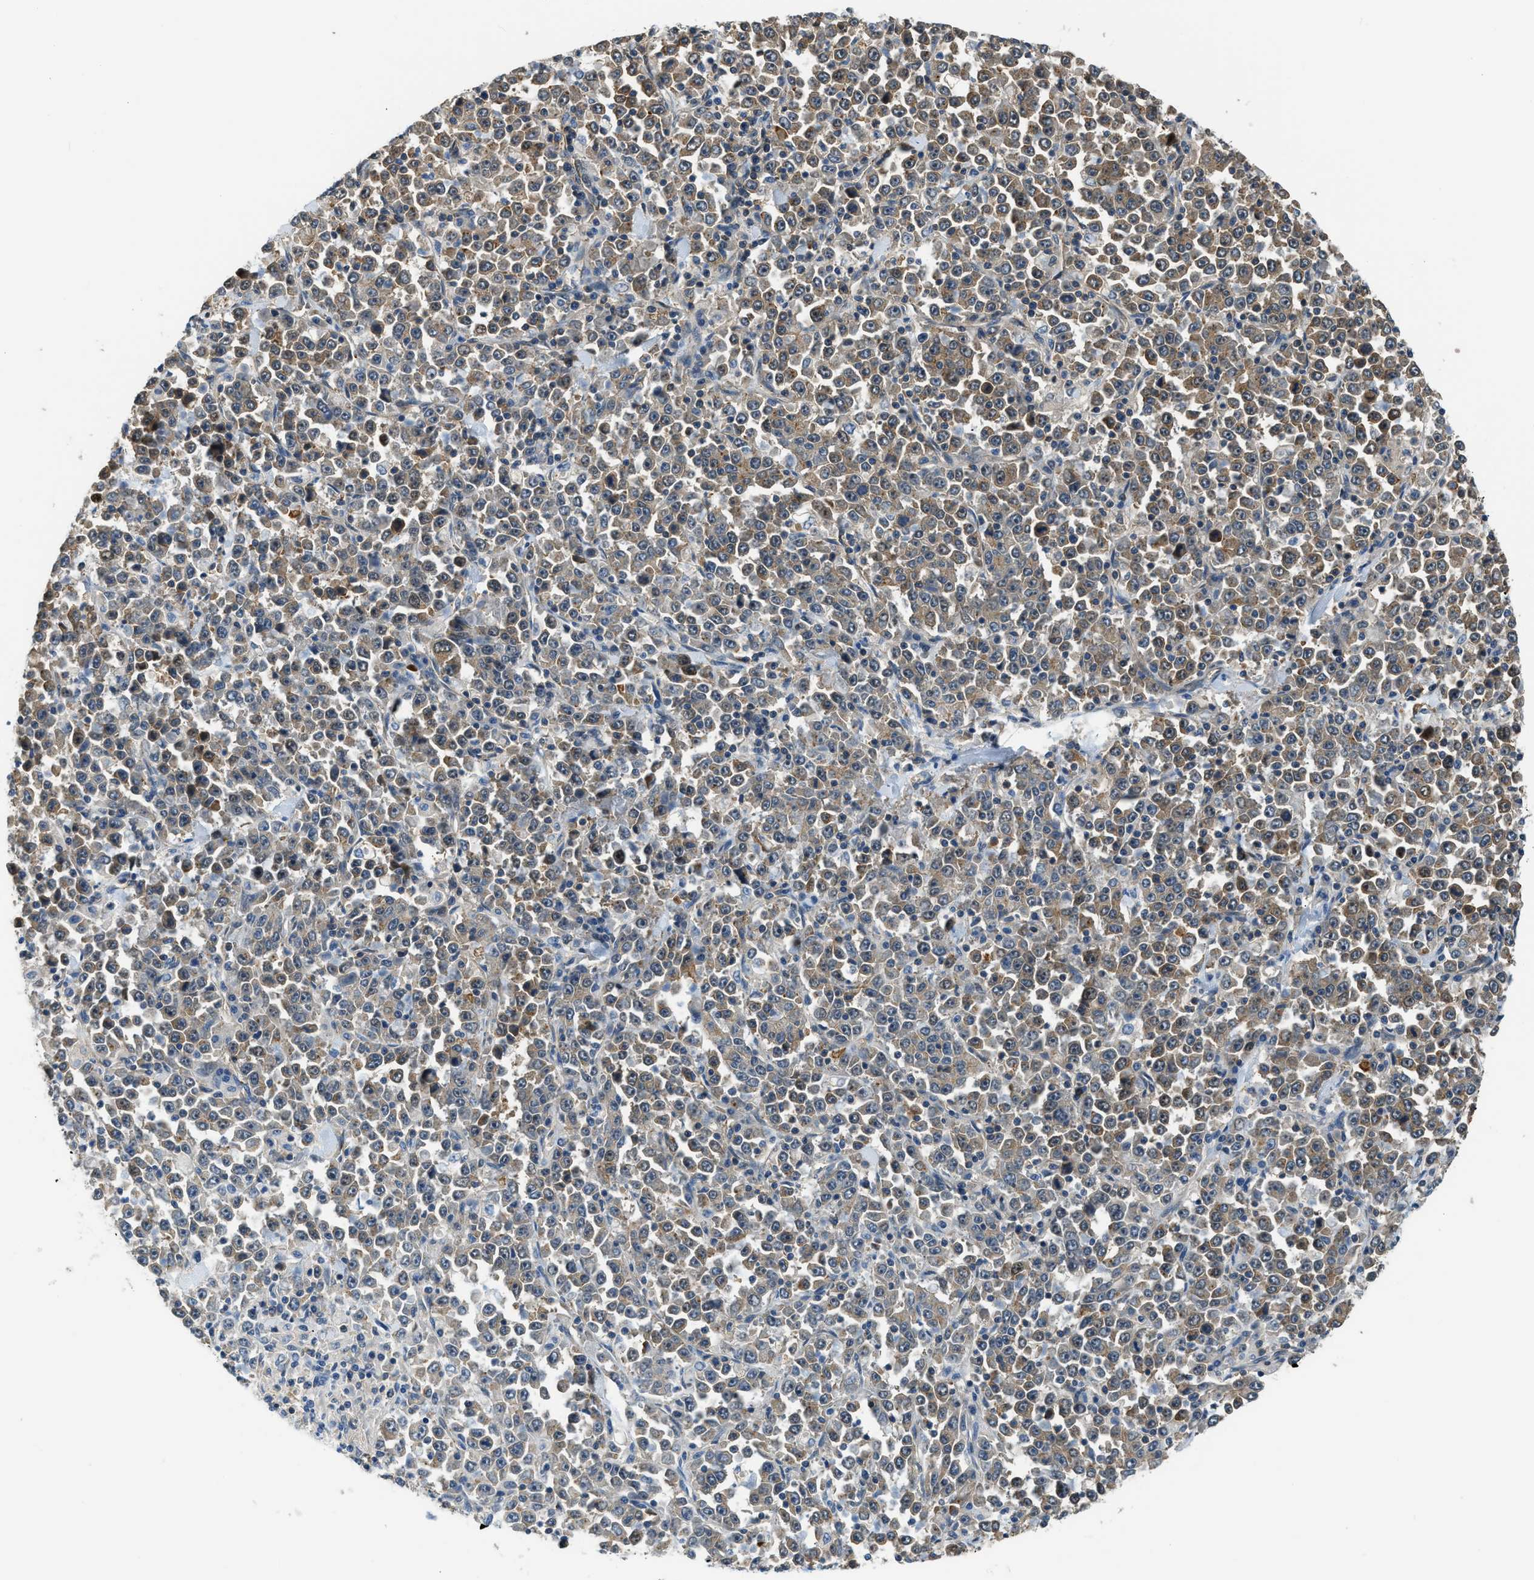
{"staining": {"intensity": "moderate", "quantity": "25%-75%", "location": "cytoplasmic/membranous"}, "tissue": "stomach cancer", "cell_type": "Tumor cells", "image_type": "cancer", "snomed": [{"axis": "morphology", "description": "Normal tissue, NOS"}, {"axis": "morphology", "description": "Adenocarcinoma, NOS"}, {"axis": "topography", "description": "Stomach, upper"}, {"axis": "topography", "description": "Stomach"}], "caption": "Immunohistochemistry (IHC) image of neoplastic tissue: stomach cancer (adenocarcinoma) stained using immunohistochemistry displays medium levels of moderate protein expression localized specifically in the cytoplasmic/membranous of tumor cells, appearing as a cytoplasmic/membranous brown color.", "gene": "CBLB", "patient": {"sex": "male", "age": 59}}